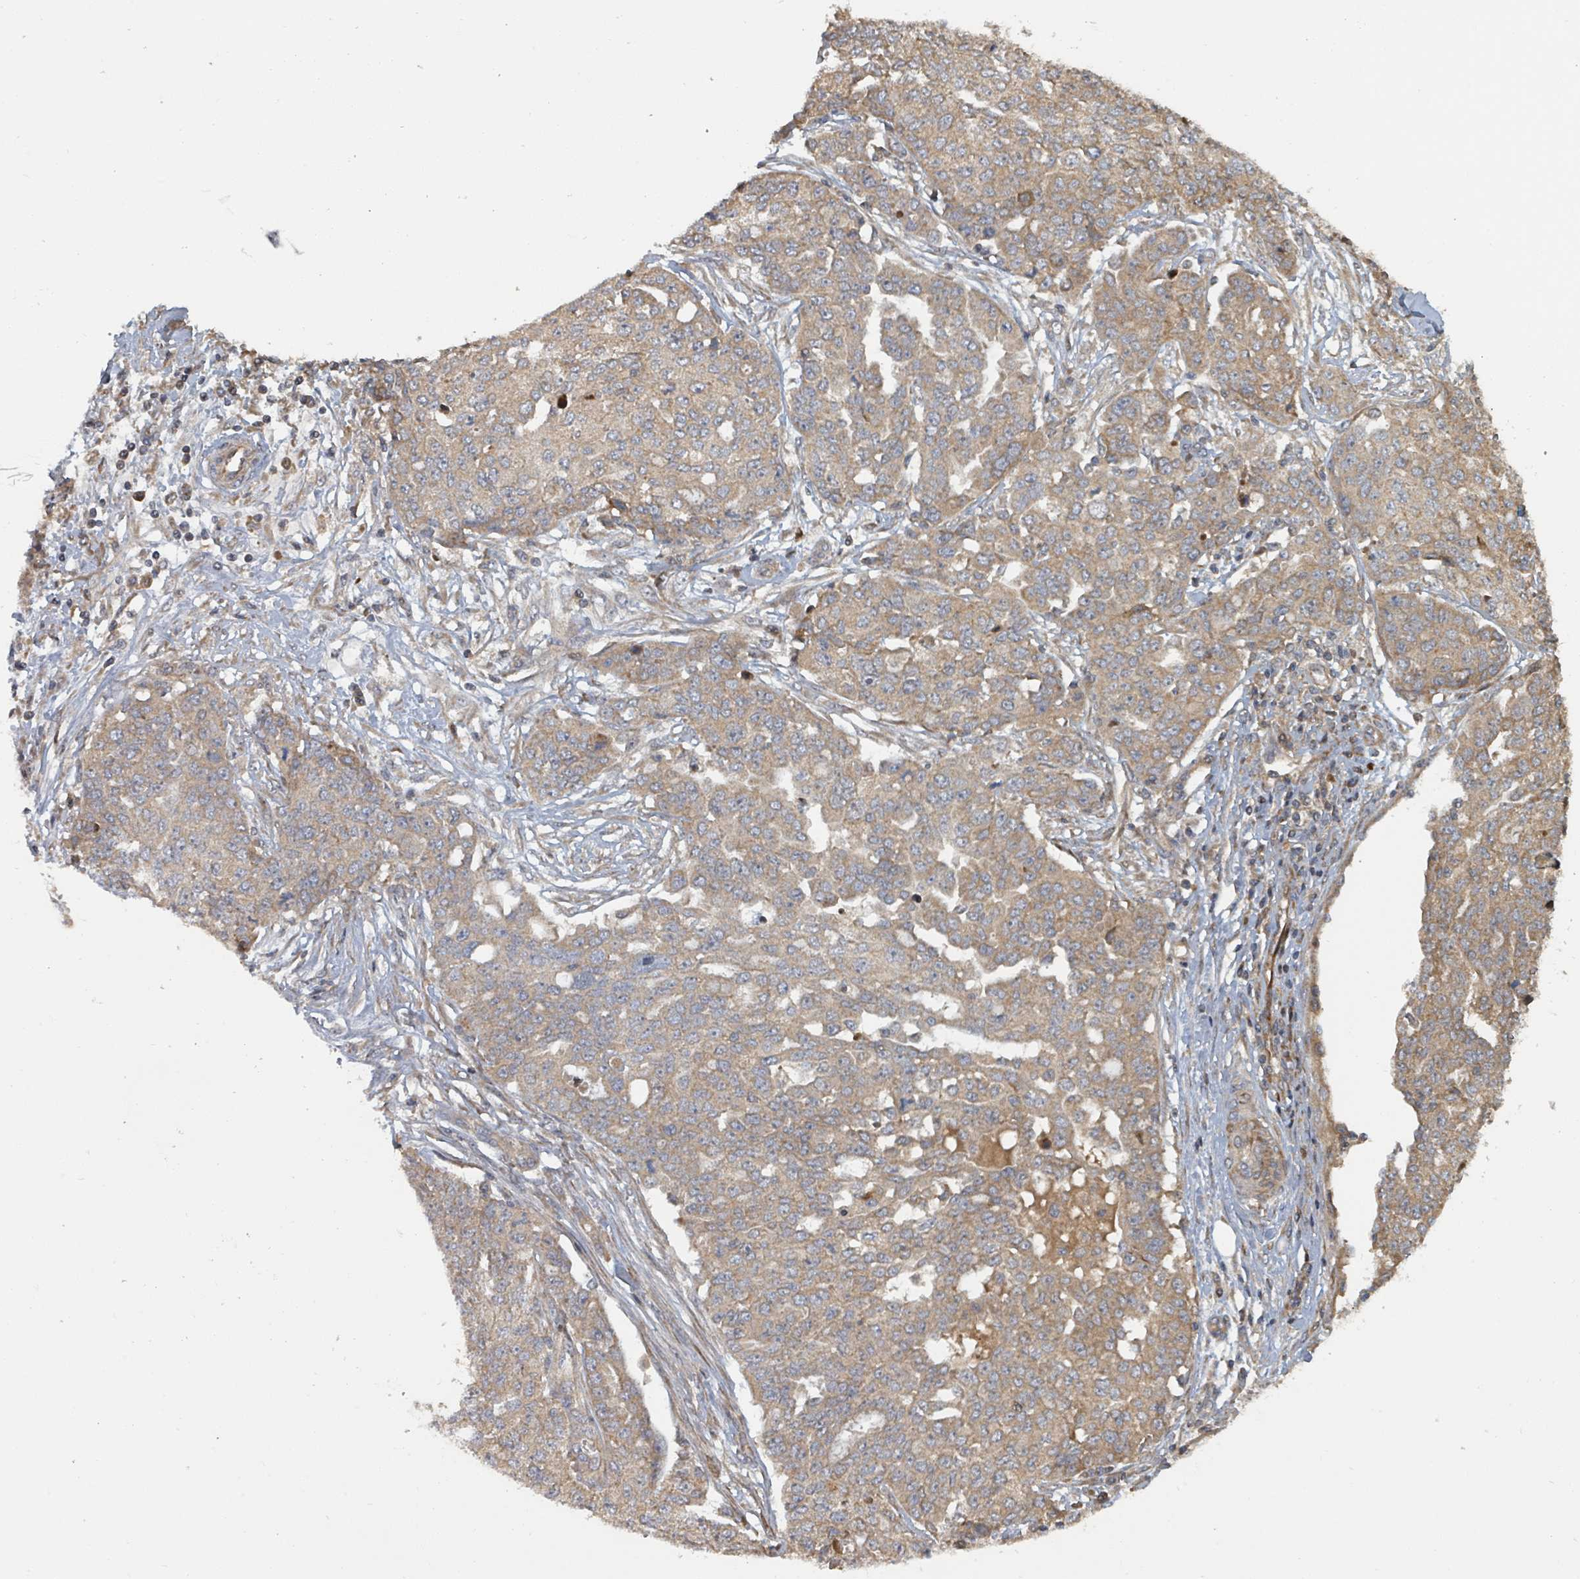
{"staining": {"intensity": "weak", "quantity": ">75%", "location": "cytoplasmic/membranous"}, "tissue": "ovarian cancer", "cell_type": "Tumor cells", "image_type": "cancer", "snomed": [{"axis": "morphology", "description": "Cystadenocarcinoma, serous, NOS"}, {"axis": "topography", "description": "Soft tissue"}, {"axis": "topography", "description": "Ovary"}], "caption": "DAB (3,3'-diaminobenzidine) immunohistochemical staining of human ovarian cancer (serous cystadenocarcinoma) demonstrates weak cytoplasmic/membranous protein positivity in approximately >75% of tumor cells.", "gene": "DPM1", "patient": {"sex": "female", "age": 57}}